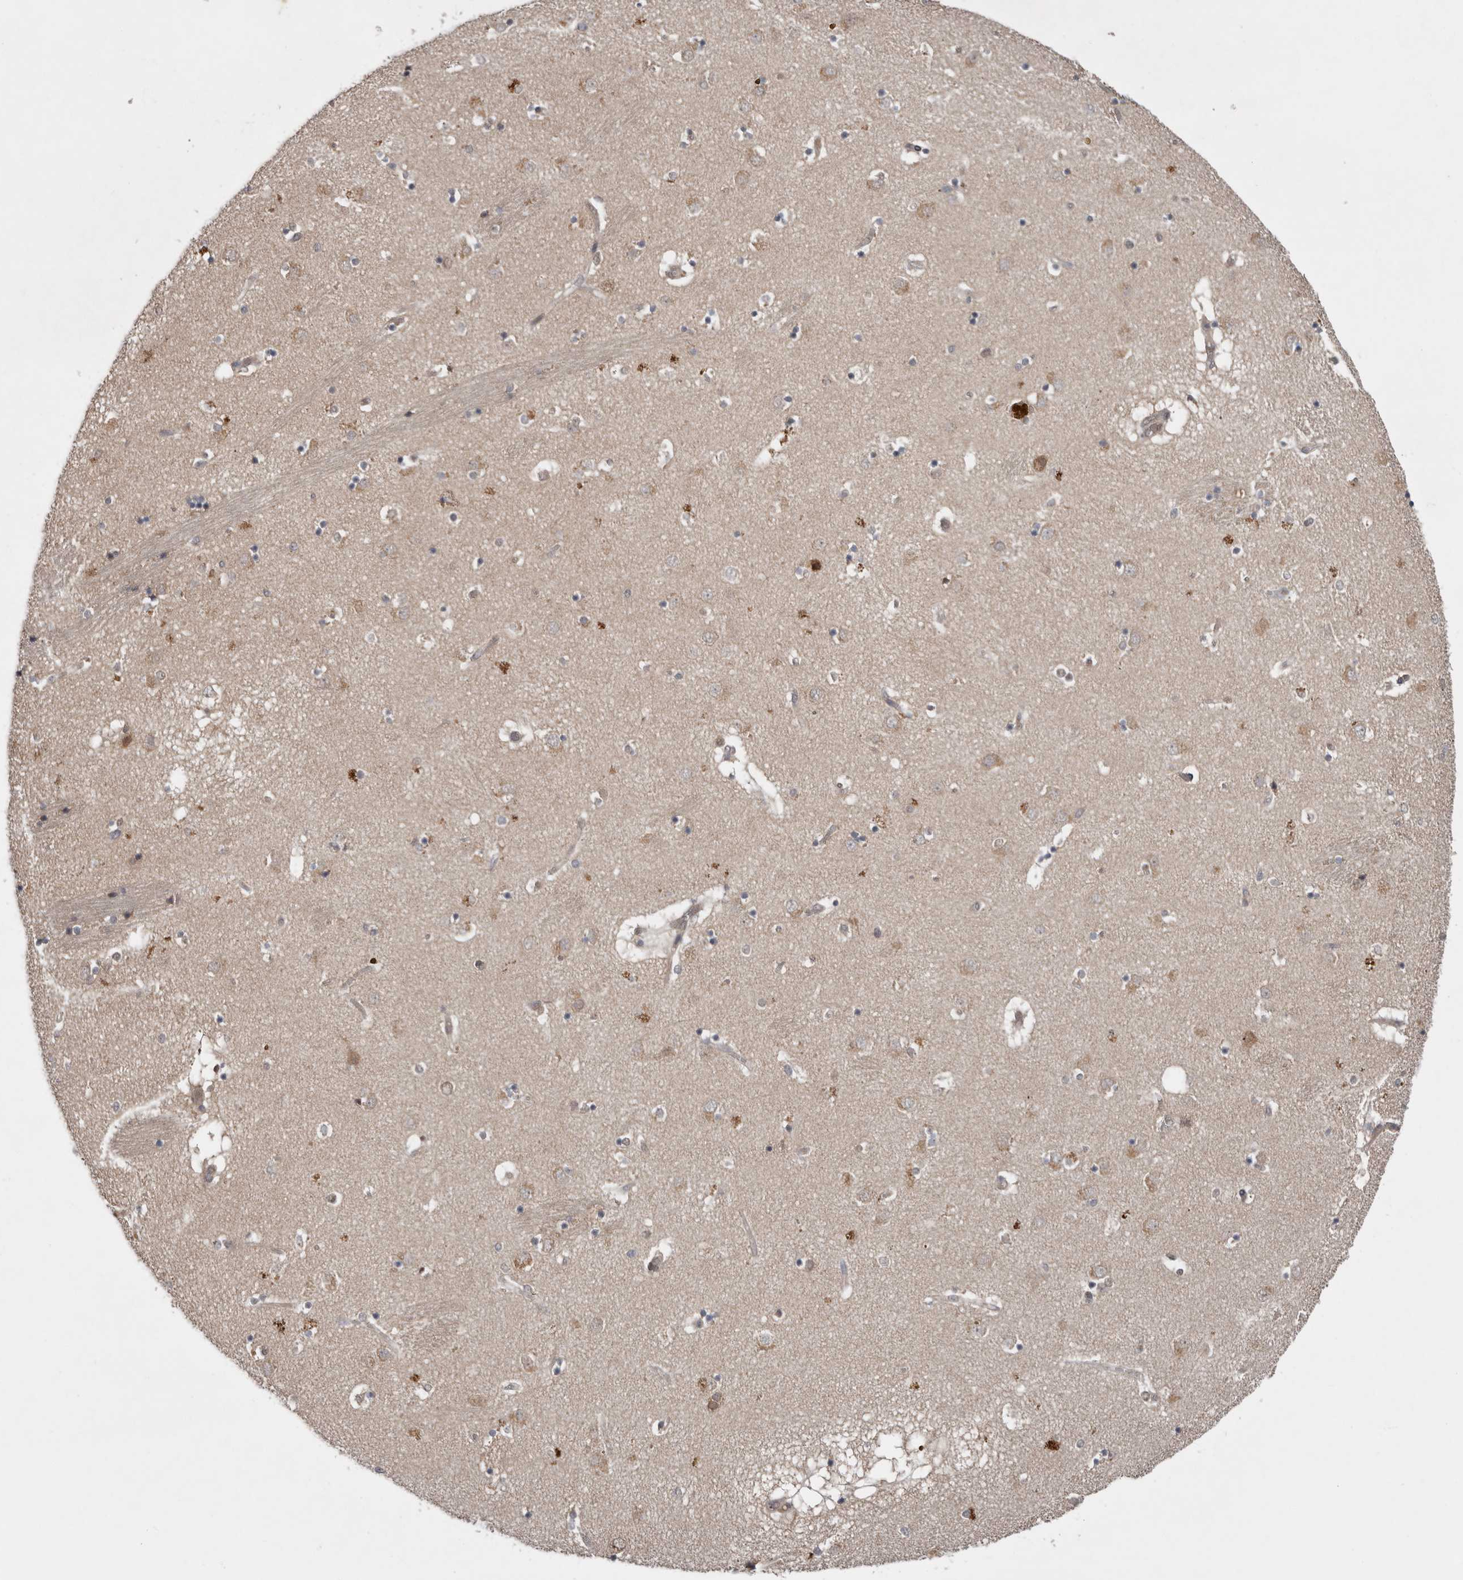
{"staining": {"intensity": "weak", "quantity": "<25%", "location": "cytoplasmic/membranous"}, "tissue": "caudate", "cell_type": "Glial cells", "image_type": "normal", "snomed": [{"axis": "morphology", "description": "Normal tissue, NOS"}, {"axis": "topography", "description": "Lateral ventricle wall"}], "caption": "This photomicrograph is of benign caudate stained with IHC to label a protein in brown with the nuclei are counter-stained blue. There is no positivity in glial cells. (Stains: DAB (3,3'-diaminobenzidine) IHC with hematoxylin counter stain, Microscopy: brightfield microscopy at high magnification).", "gene": "CHML", "patient": {"sex": "male", "age": 70}}